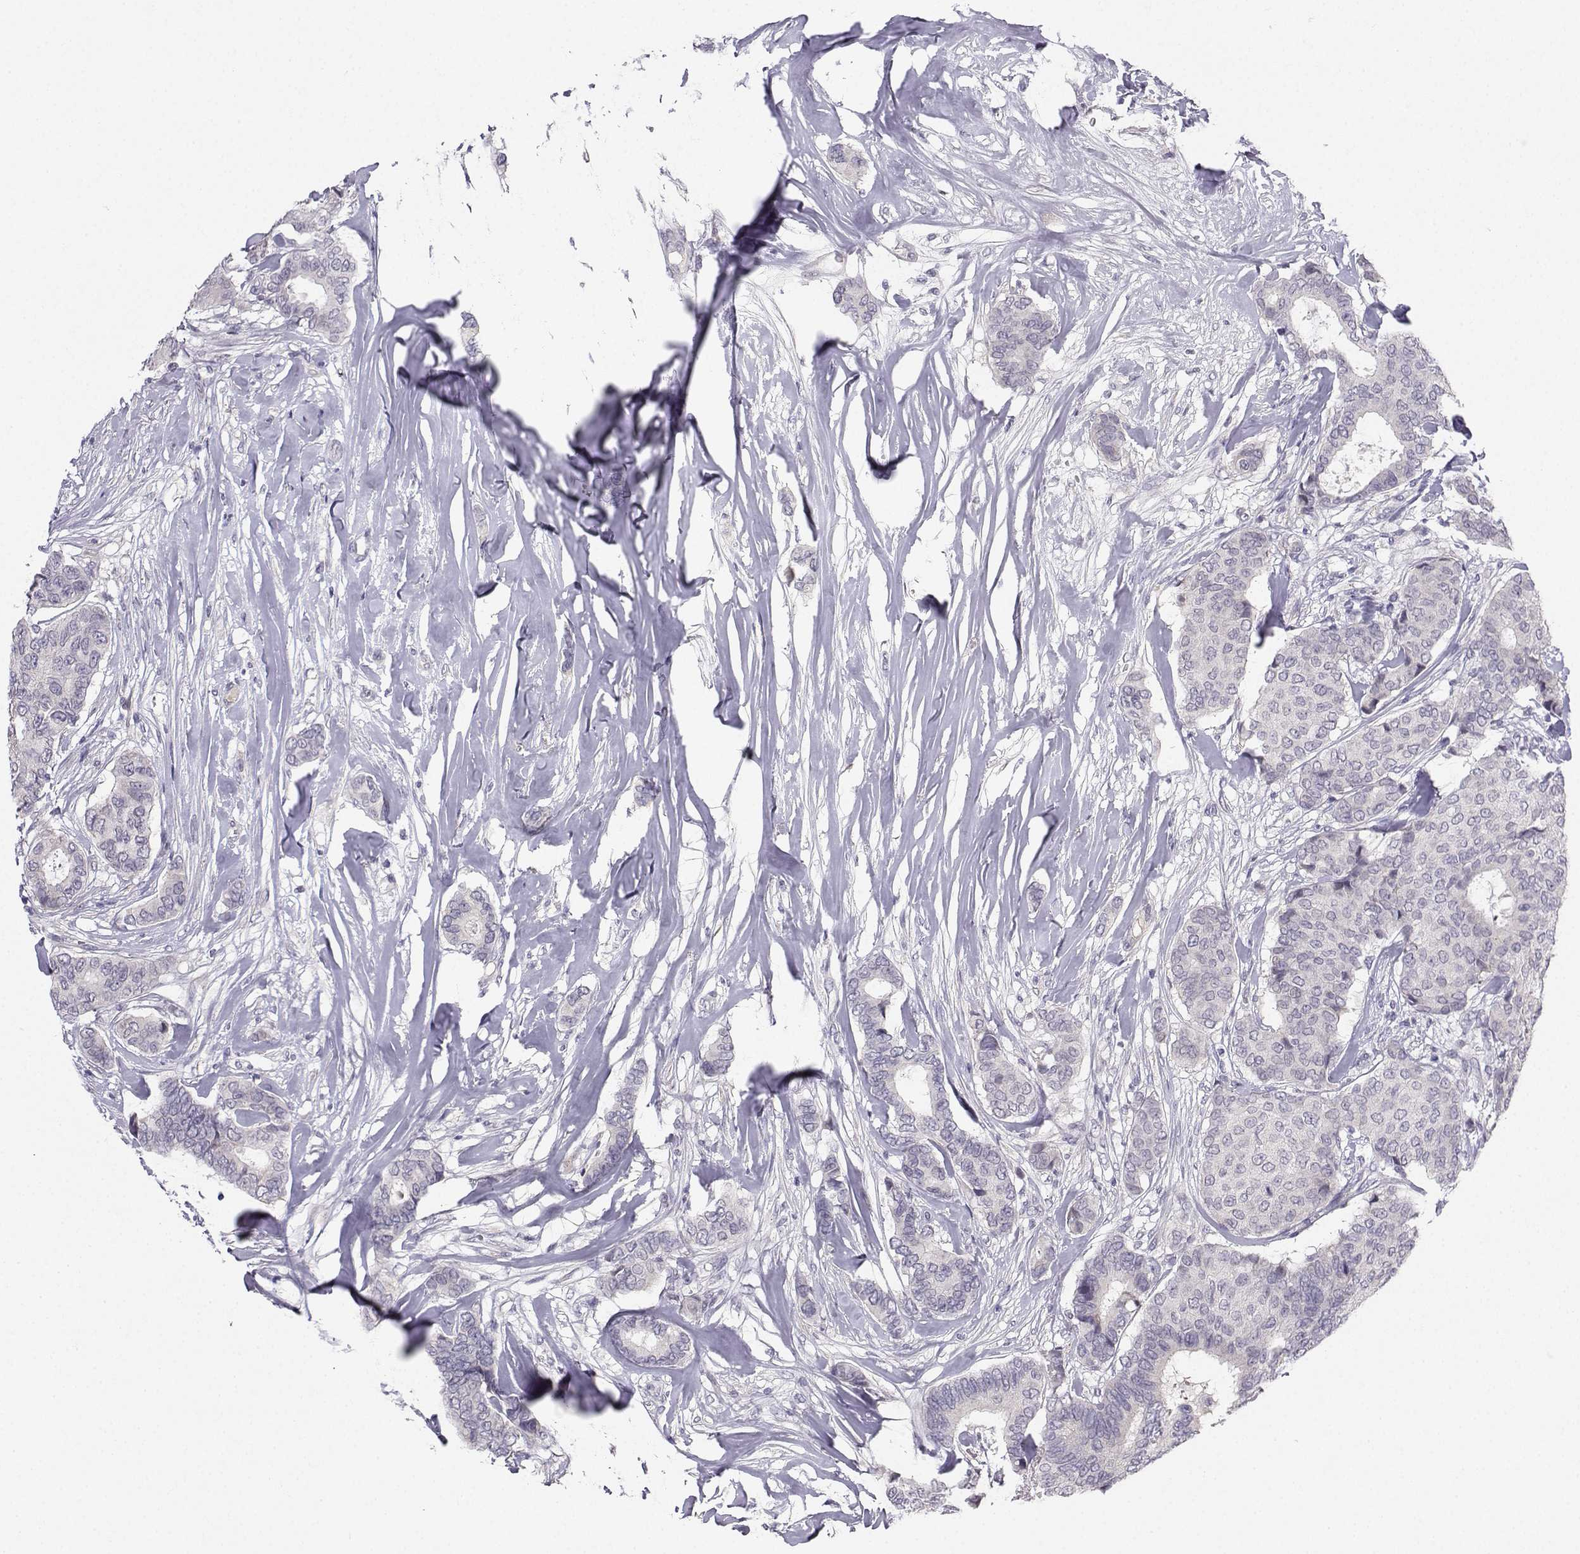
{"staining": {"intensity": "negative", "quantity": "none", "location": "none"}, "tissue": "breast cancer", "cell_type": "Tumor cells", "image_type": "cancer", "snomed": [{"axis": "morphology", "description": "Duct carcinoma"}, {"axis": "topography", "description": "Breast"}], "caption": "An immunohistochemistry histopathology image of intraductal carcinoma (breast) is shown. There is no staining in tumor cells of intraductal carcinoma (breast).", "gene": "CALY", "patient": {"sex": "female", "age": 75}}